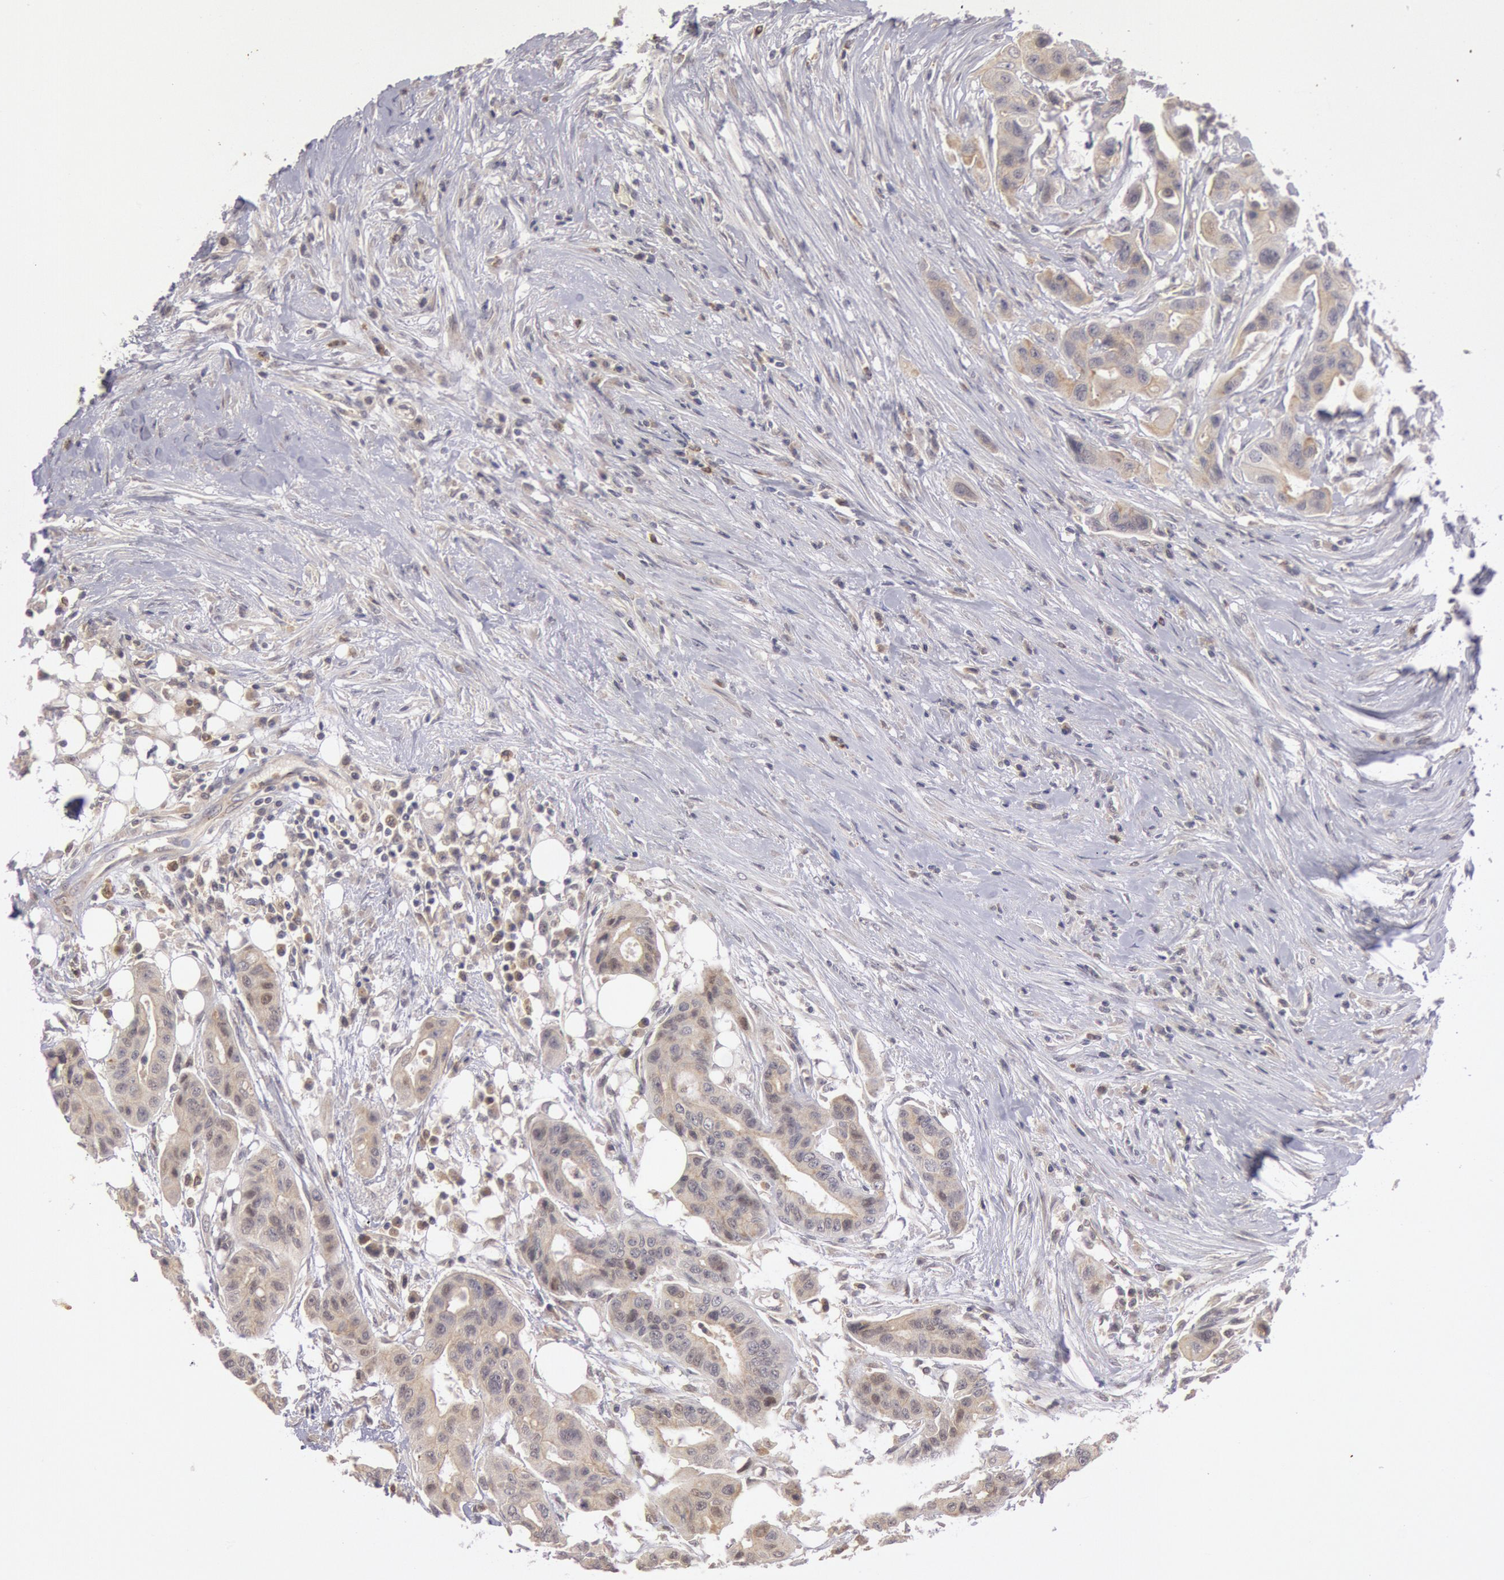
{"staining": {"intensity": "weak", "quantity": "25%-75%", "location": "cytoplasmic/membranous"}, "tissue": "colorectal cancer", "cell_type": "Tumor cells", "image_type": "cancer", "snomed": [{"axis": "morphology", "description": "Adenocarcinoma, NOS"}, {"axis": "topography", "description": "Colon"}], "caption": "DAB immunohistochemical staining of colorectal cancer (adenocarcinoma) reveals weak cytoplasmic/membranous protein expression in about 25%-75% of tumor cells. (Stains: DAB (3,3'-diaminobenzidine) in brown, nuclei in blue, Microscopy: brightfield microscopy at high magnification).", "gene": "PLA2G6", "patient": {"sex": "female", "age": 70}}